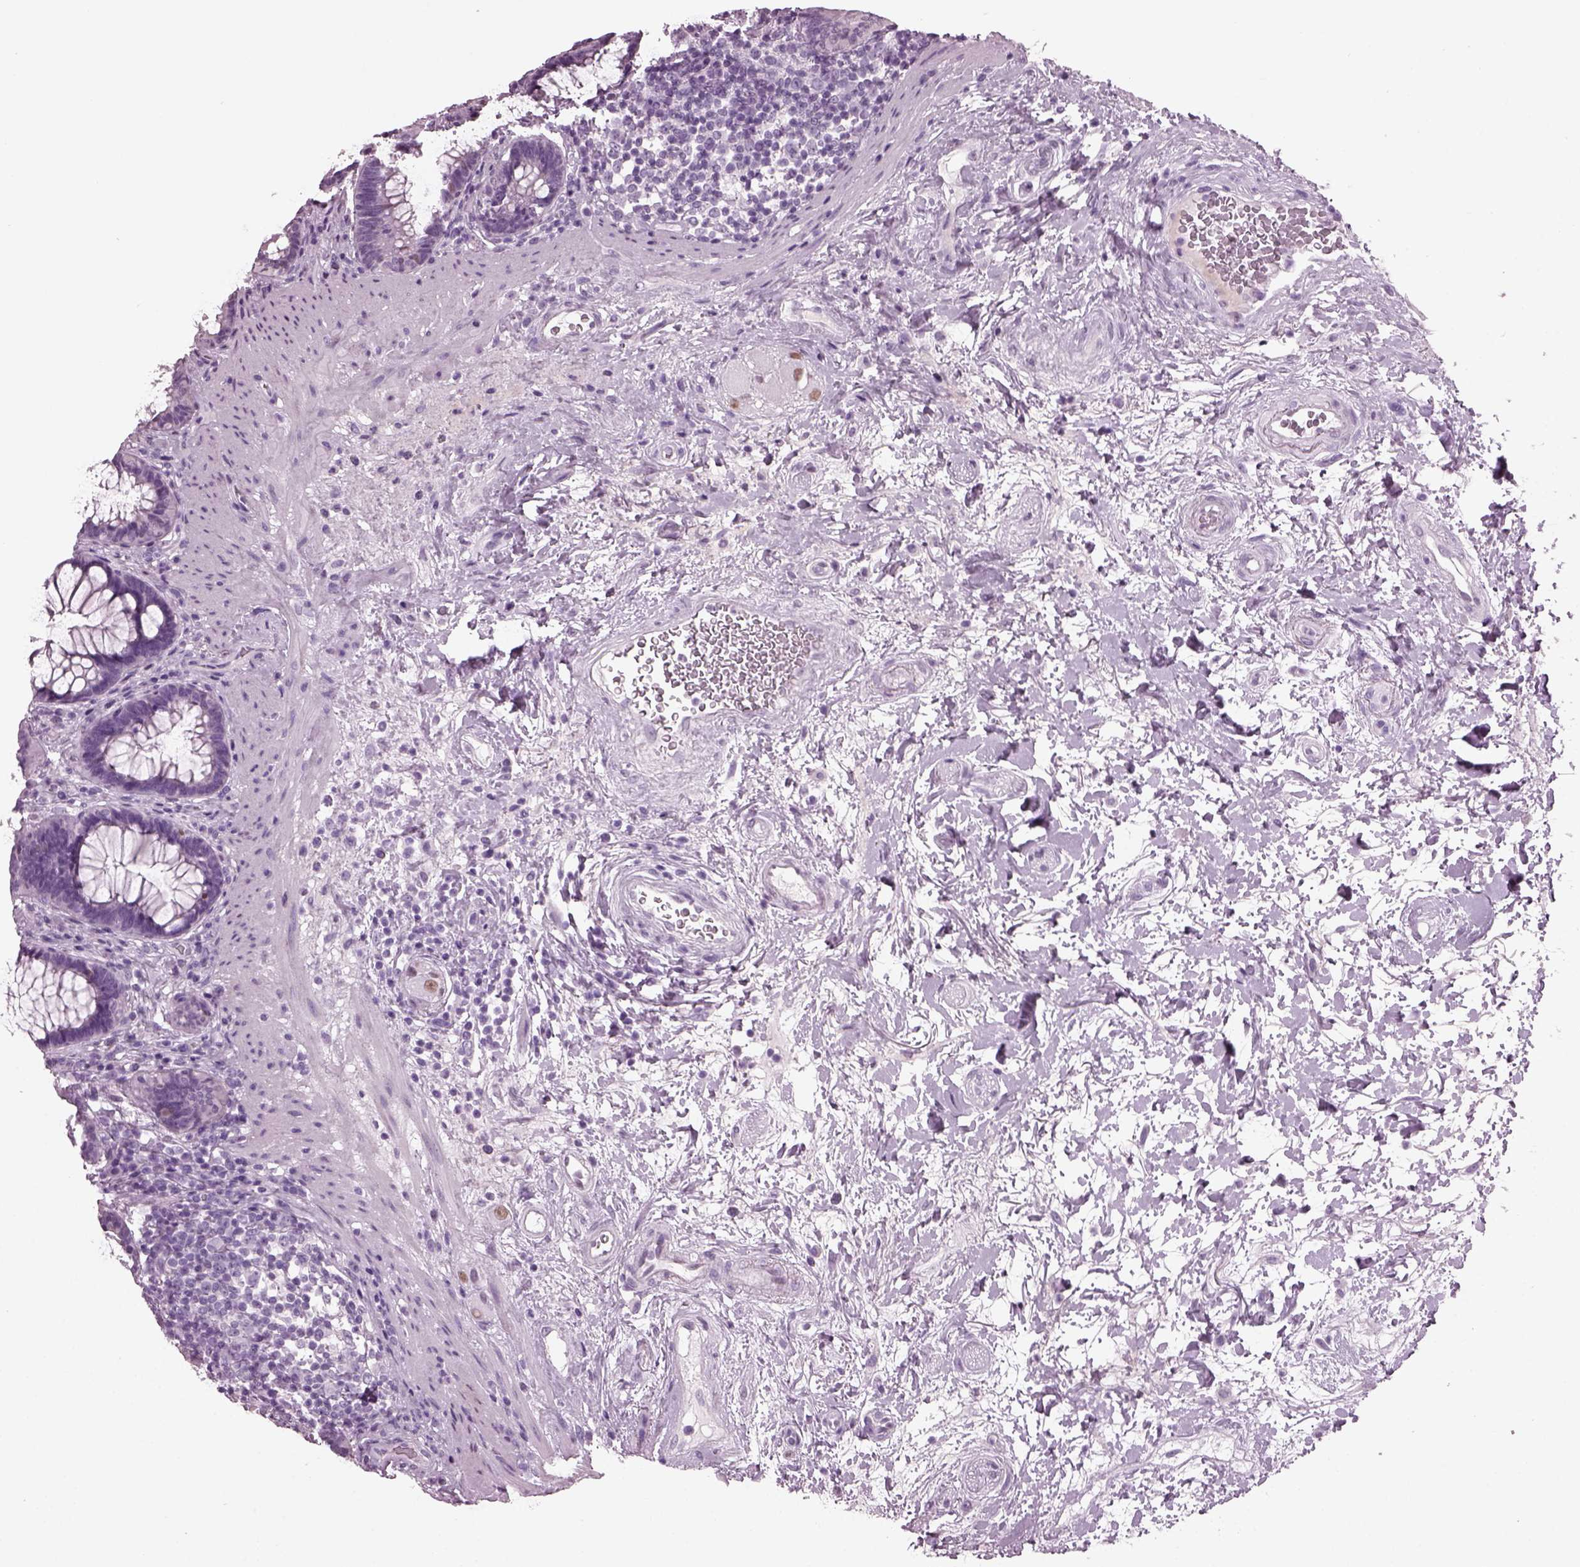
{"staining": {"intensity": "negative", "quantity": "none", "location": "none"}, "tissue": "rectum", "cell_type": "Glandular cells", "image_type": "normal", "snomed": [{"axis": "morphology", "description": "Normal tissue, NOS"}, {"axis": "topography", "description": "Rectum"}], "caption": "This is an immunohistochemistry image of normal rectum. There is no expression in glandular cells.", "gene": "KRTAP3", "patient": {"sex": "male", "age": 72}}